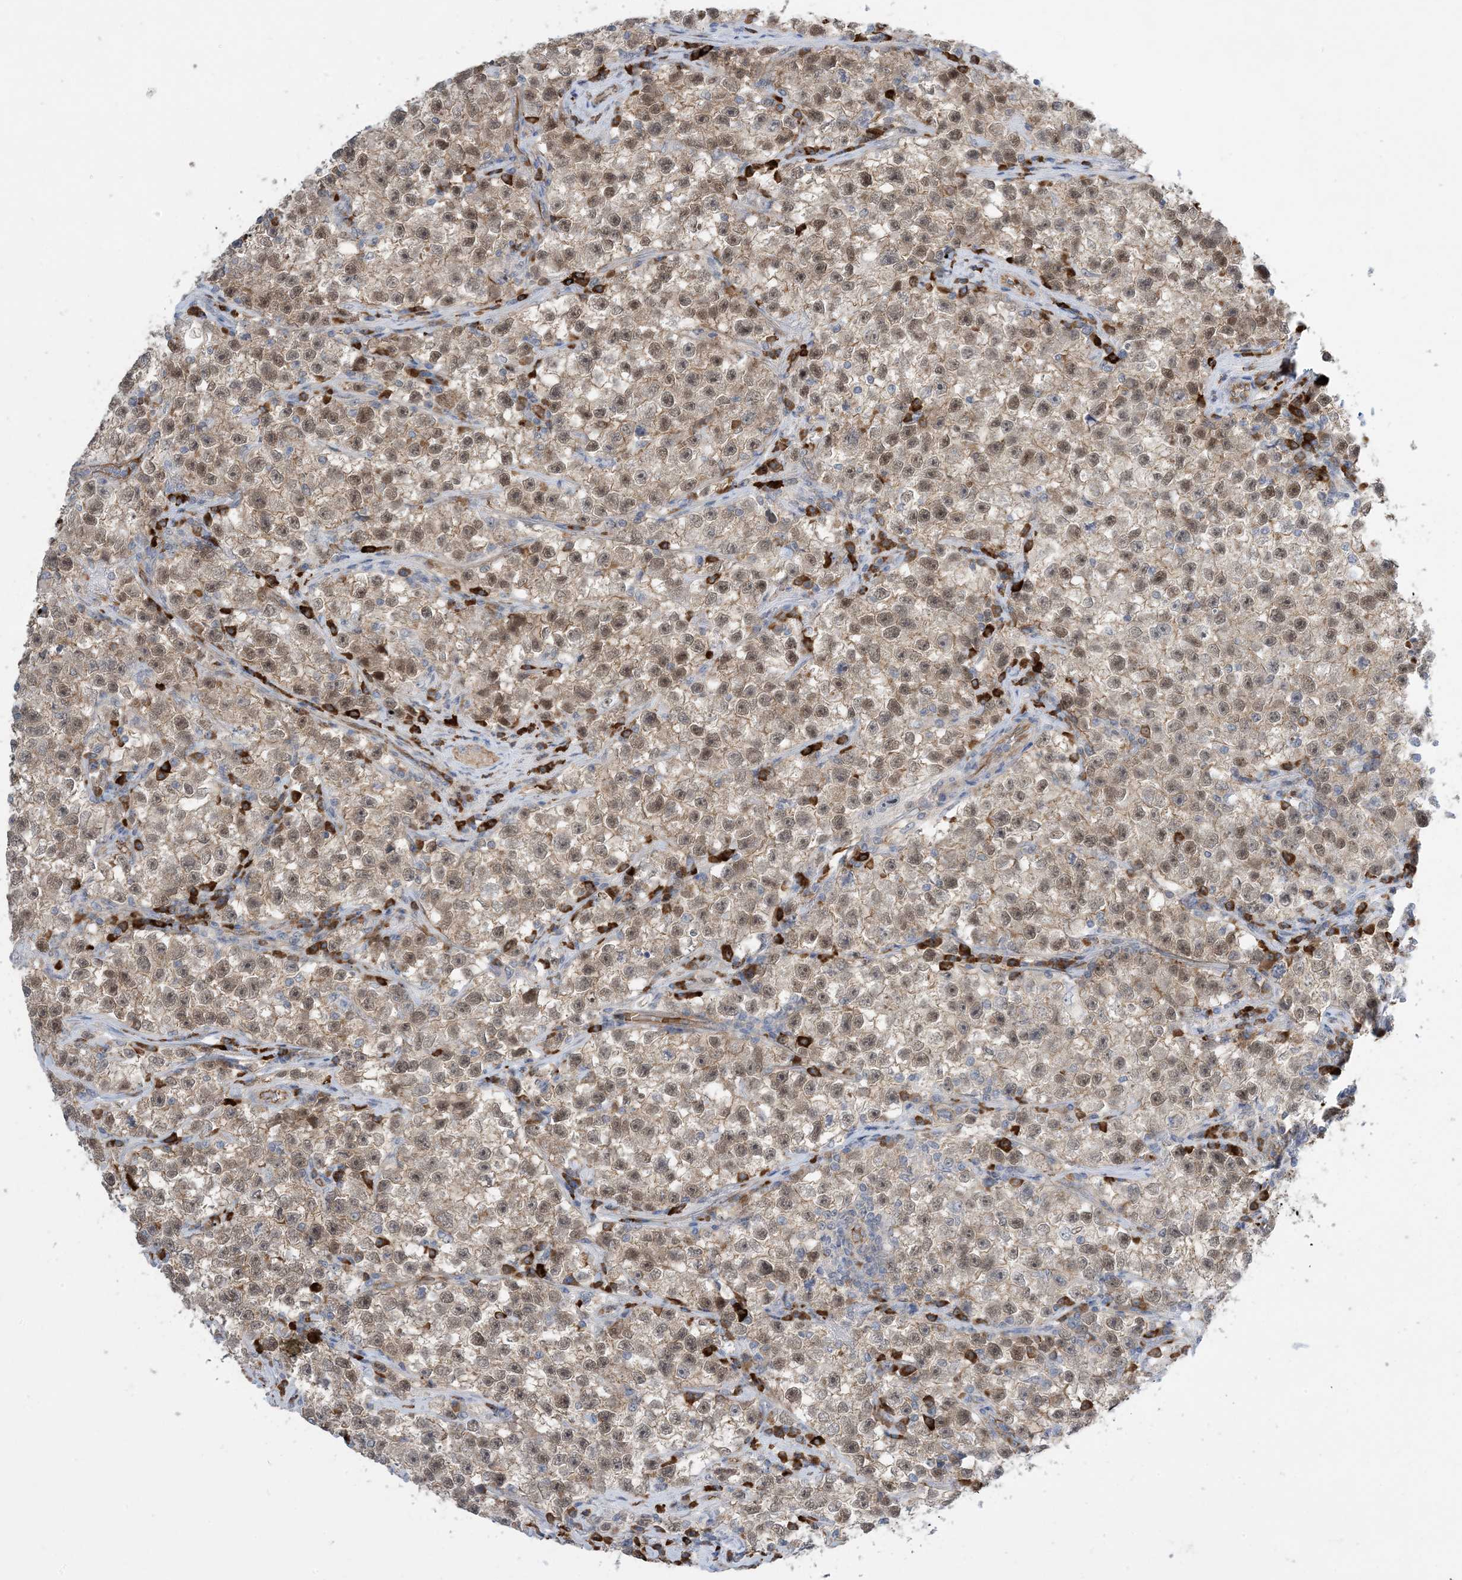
{"staining": {"intensity": "weak", "quantity": ">75%", "location": "cytoplasmic/membranous,nuclear"}, "tissue": "testis cancer", "cell_type": "Tumor cells", "image_type": "cancer", "snomed": [{"axis": "morphology", "description": "Seminoma, NOS"}, {"axis": "topography", "description": "Testis"}], "caption": "A micrograph of human testis seminoma stained for a protein exhibits weak cytoplasmic/membranous and nuclear brown staining in tumor cells.", "gene": "AOC1", "patient": {"sex": "male", "age": 22}}